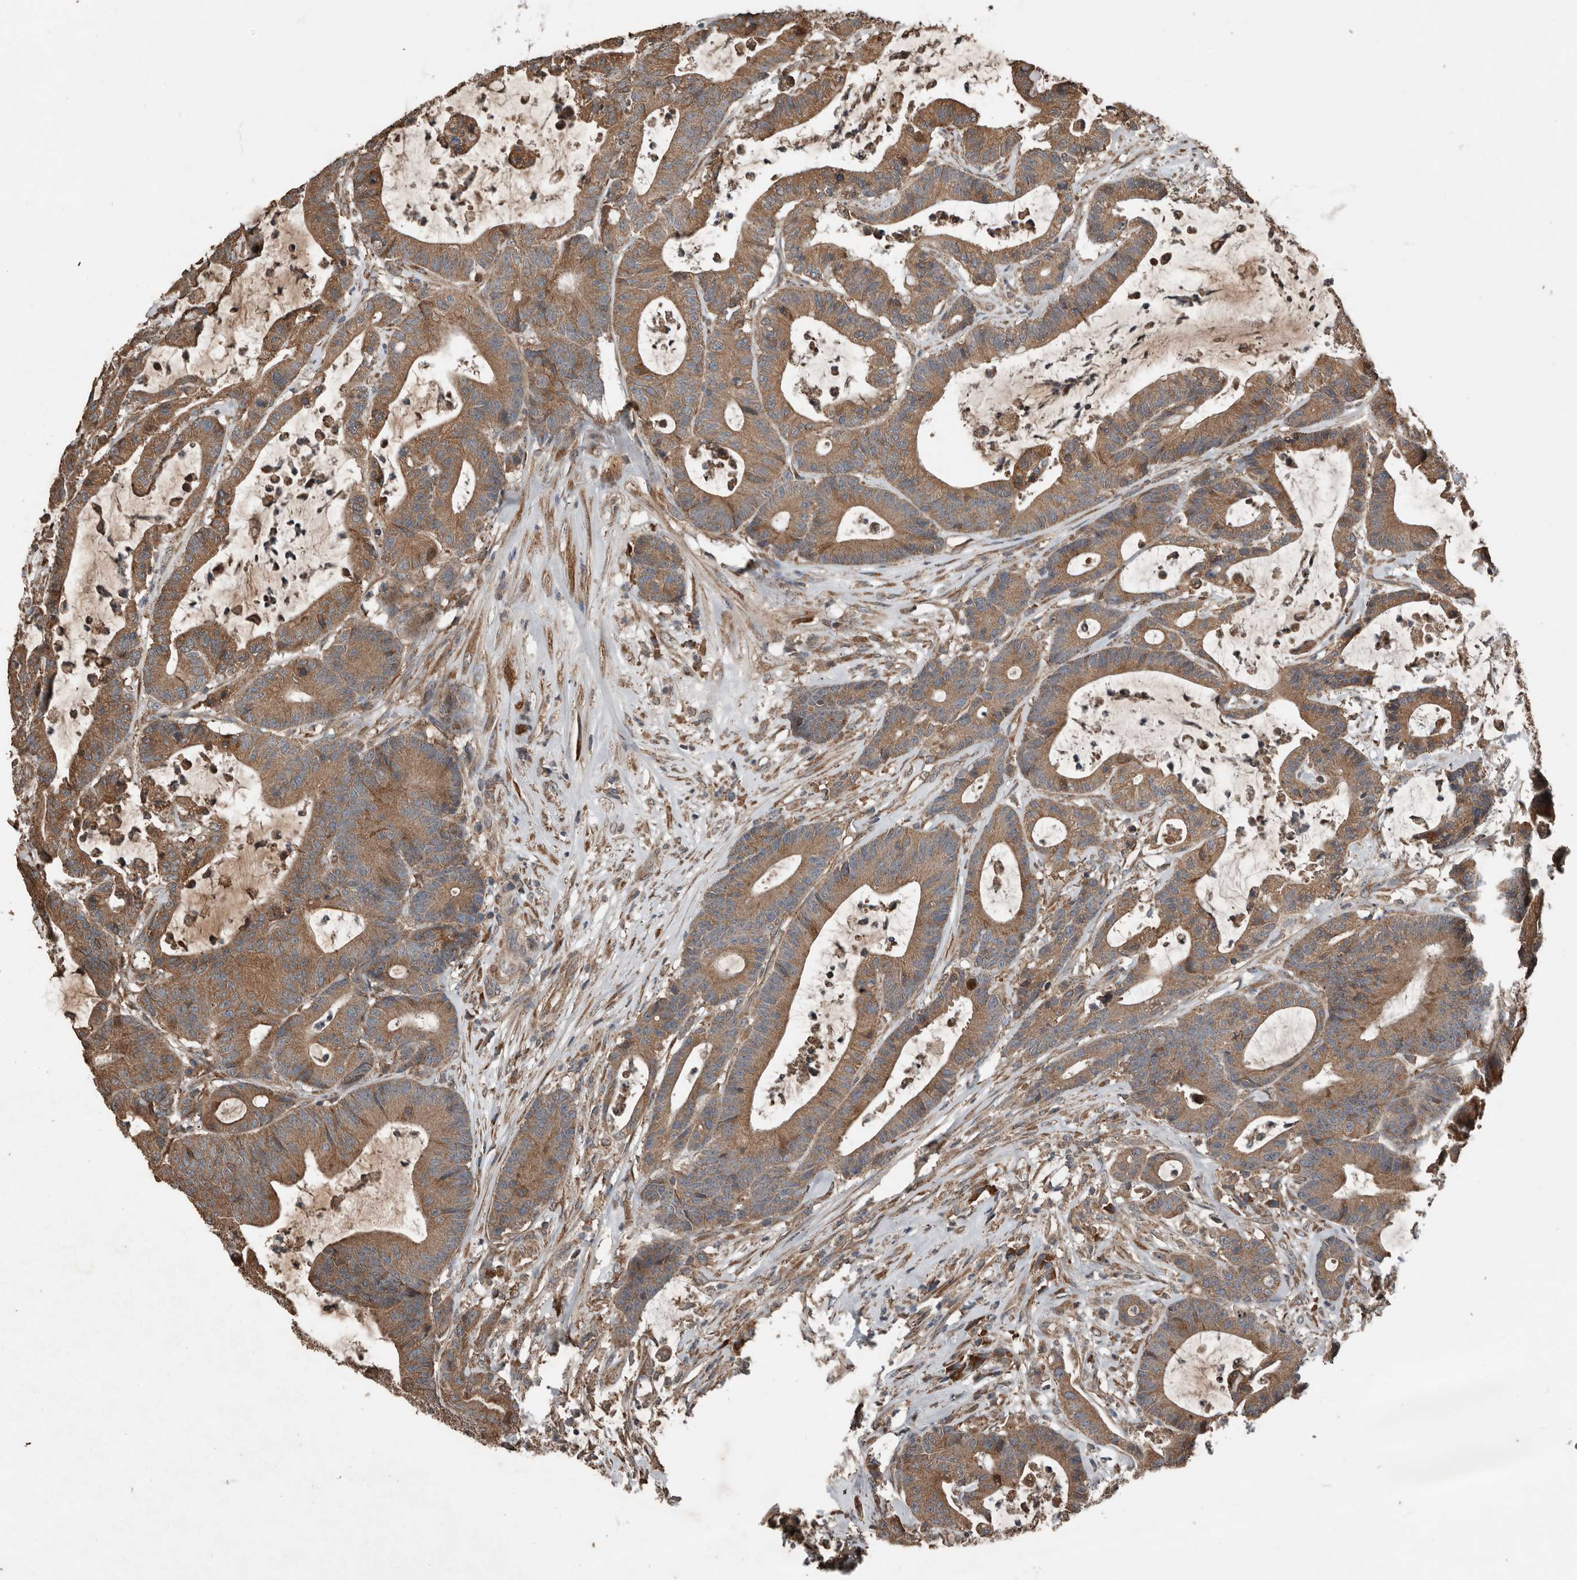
{"staining": {"intensity": "moderate", "quantity": ">75%", "location": "cytoplasmic/membranous"}, "tissue": "colorectal cancer", "cell_type": "Tumor cells", "image_type": "cancer", "snomed": [{"axis": "morphology", "description": "Adenocarcinoma, NOS"}, {"axis": "topography", "description": "Colon"}], "caption": "A histopathology image of adenocarcinoma (colorectal) stained for a protein reveals moderate cytoplasmic/membranous brown staining in tumor cells.", "gene": "RNF207", "patient": {"sex": "female", "age": 84}}